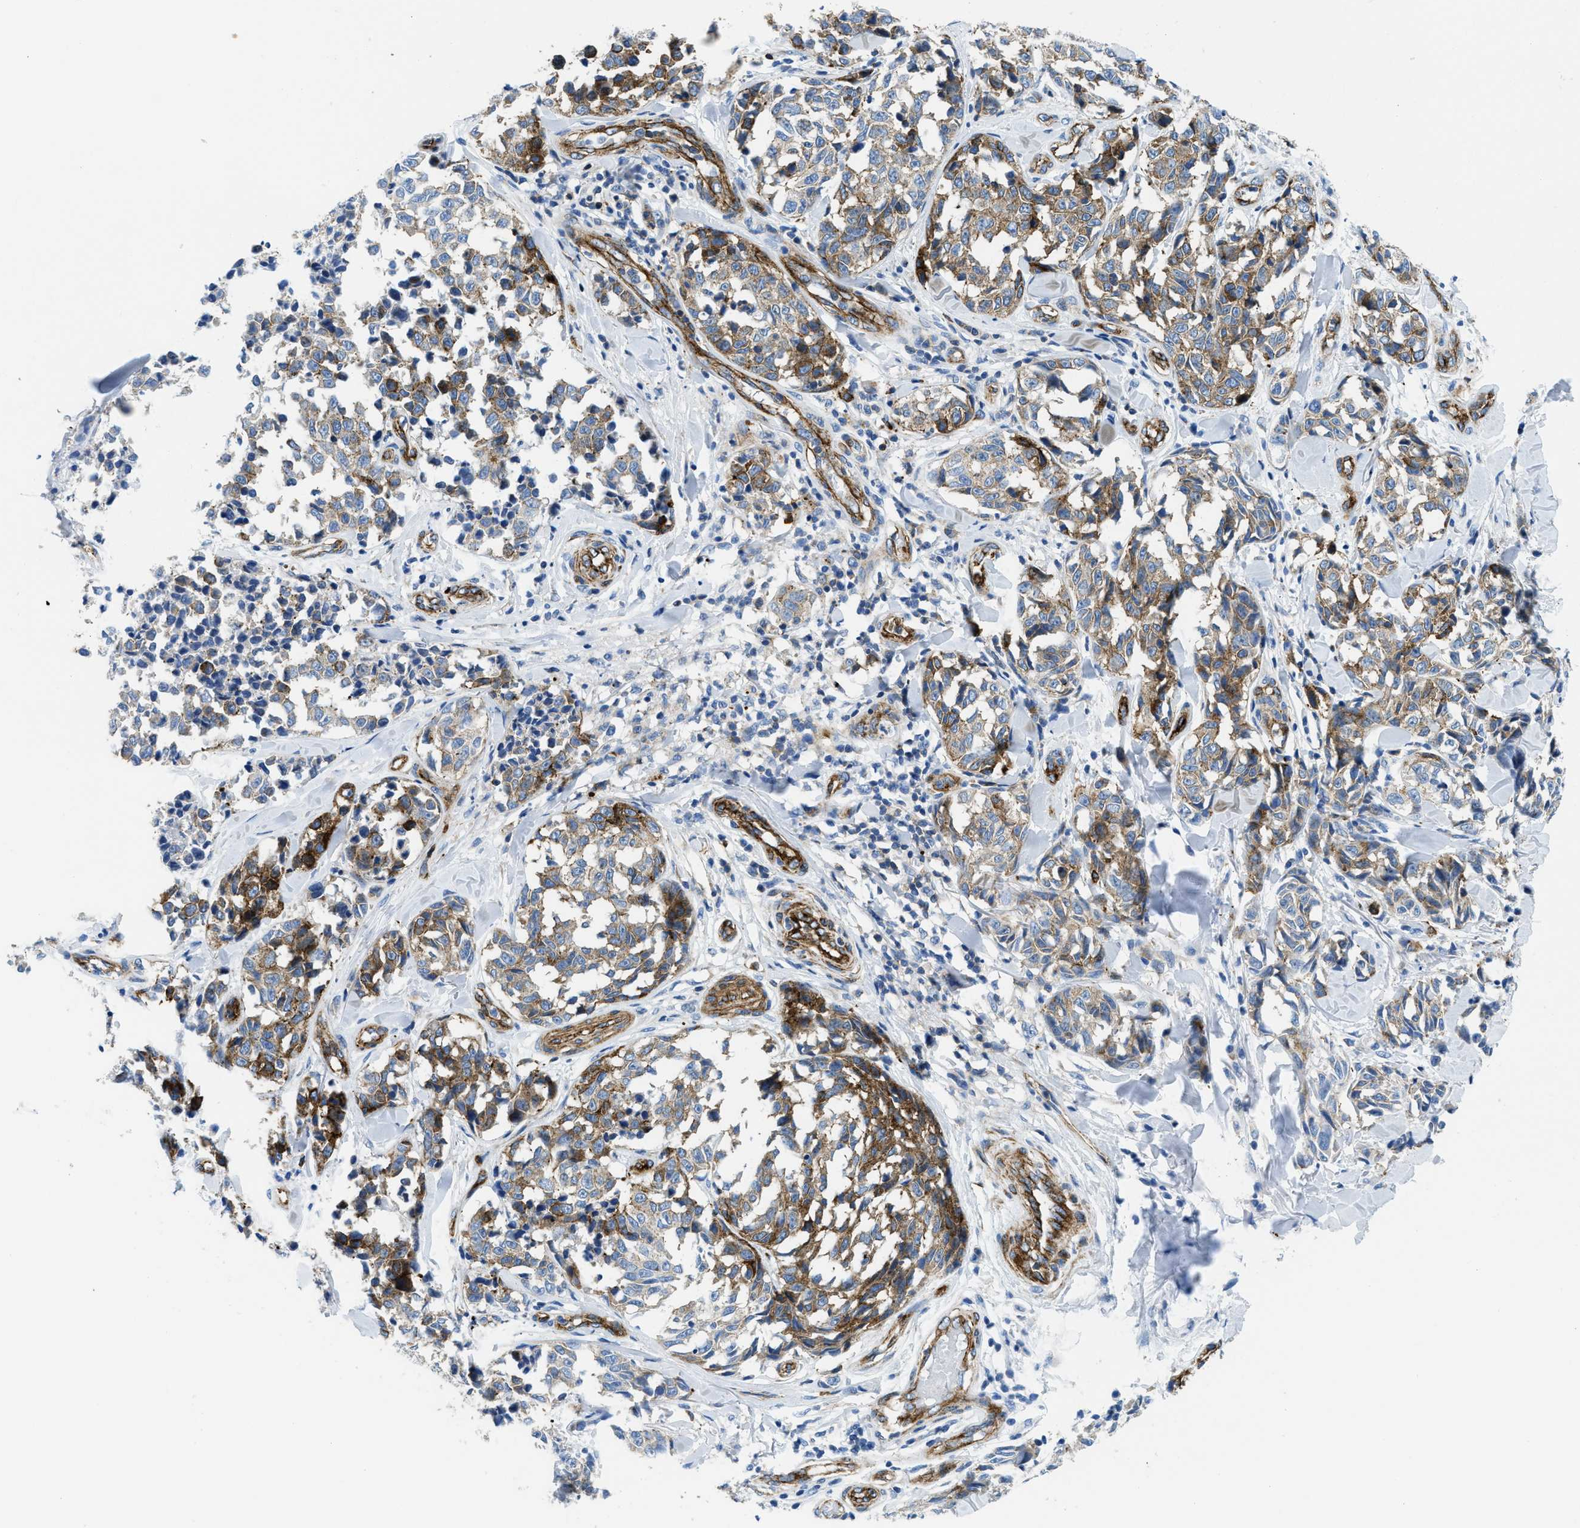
{"staining": {"intensity": "moderate", "quantity": ">75%", "location": "cytoplasmic/membranous"}, "tissue": "melanoma", "cell_type": "Tumor cells", "image_type": "cancer", "snomed": [{"axis": "morphology", "description": "Malignant melanoma, NOS"}, {"axis": "topography", "description": "Skin"}], "caption": "DAB immunohistochemical staining of human melanoma shows moderate cytoplasmic/membranous protein expression in approximately >75% of tumor cells.", "gene": "CUTA", "patient": {"sex": "female", "age": 64}}